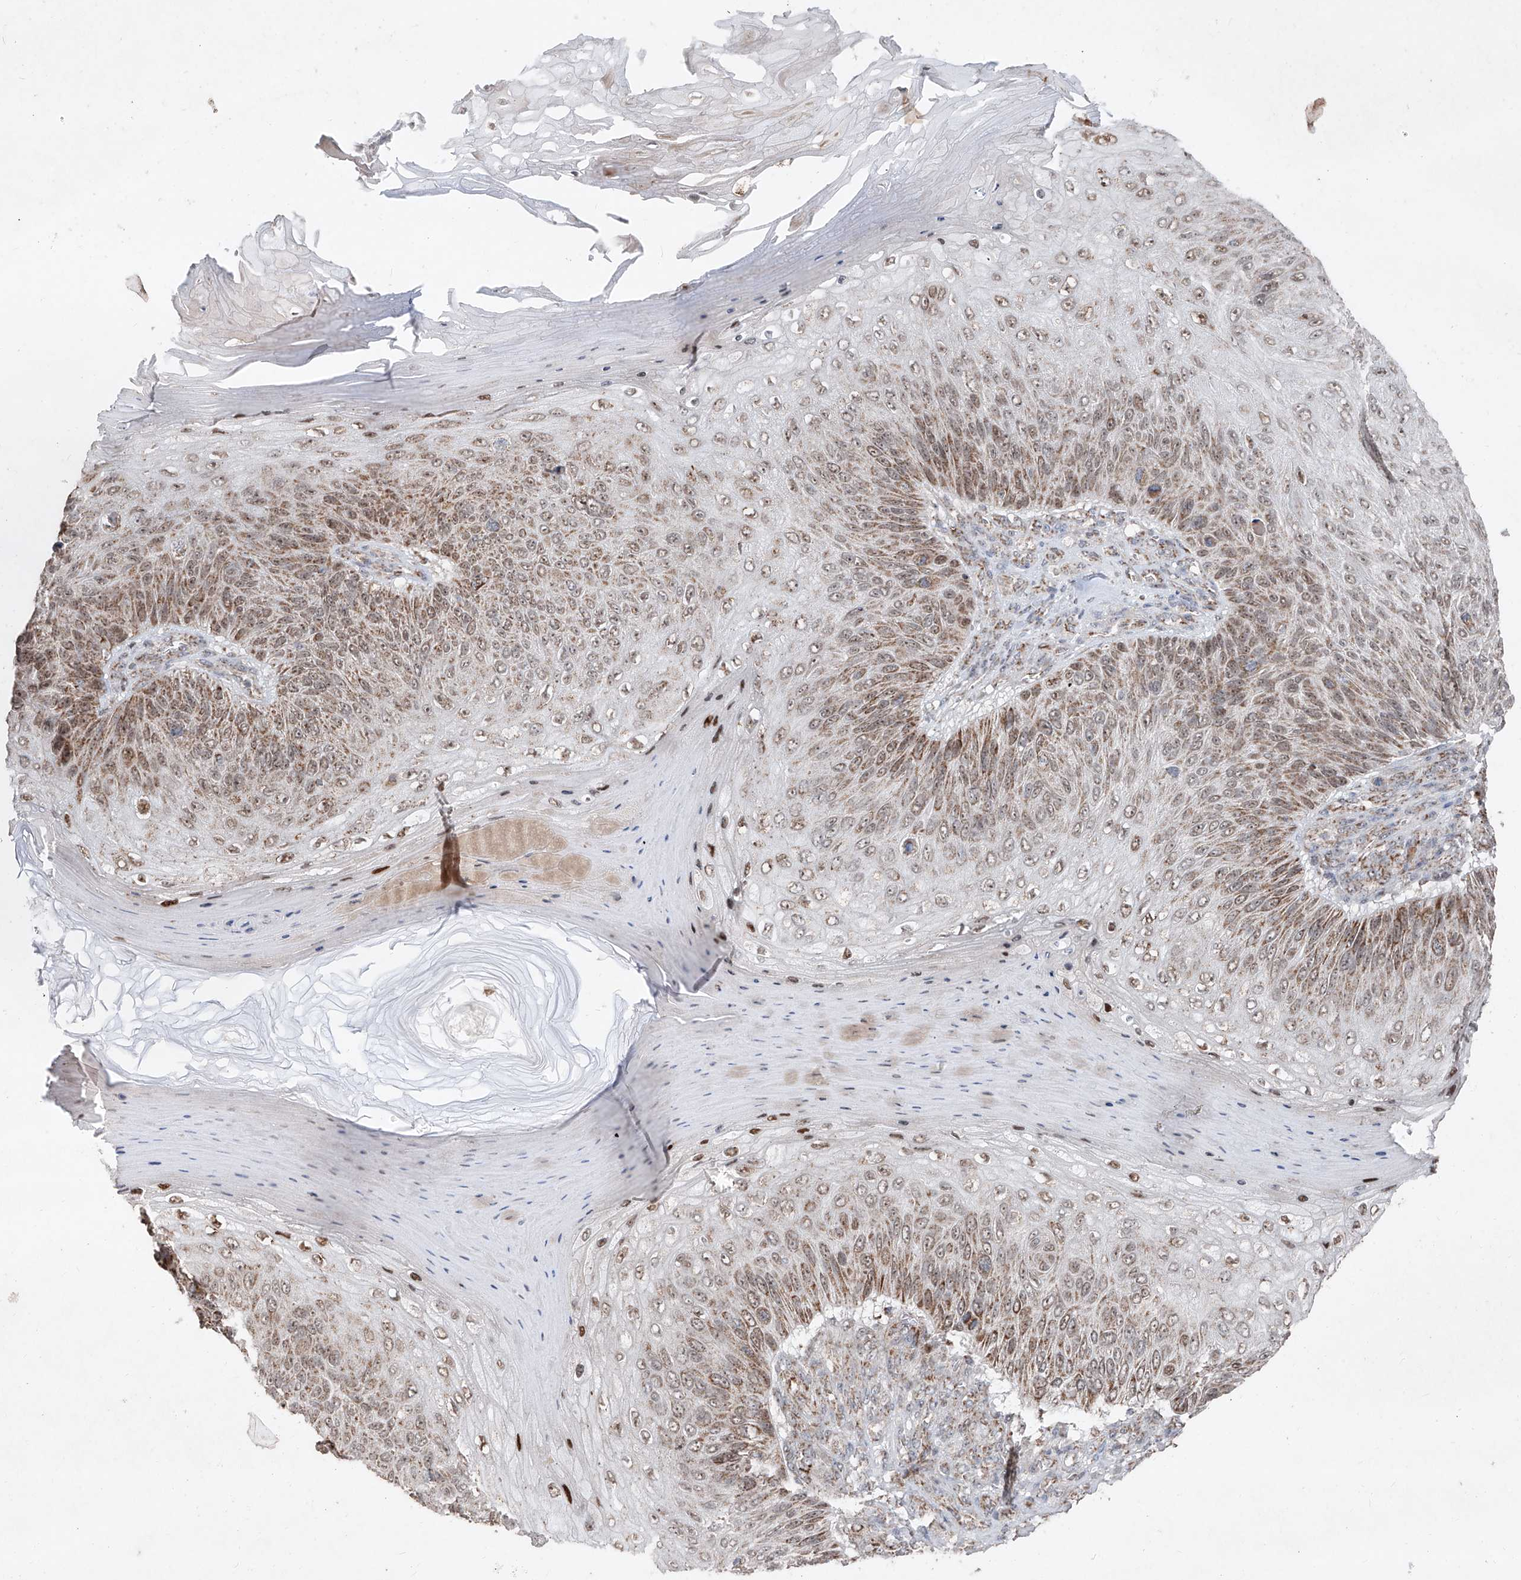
{"staining": {"intensity": "moderate", "quantity": ">75%", "location": "cytoplasmic/membranous,nuclear"}, "tissue": "skin cancer", "cell_type": "Tumor cells", "image_type": "cancer", "snomed": [{"axis": "morphology", "description": "Squamous cell carcinoma, NOS"}, {"axis": "topography", "description": "Skin"}], "caption": "The image shows staining of skin squamous cell carcinoma, revealing moderate cytoplasmic/membranous and nuclear protein positivity (brown color) within tumor cells. (DAB IHC with brightfield microscopy, high magnification).", "gene": "NDUFB3", "patient": {"sex": "female", "age": 88}}